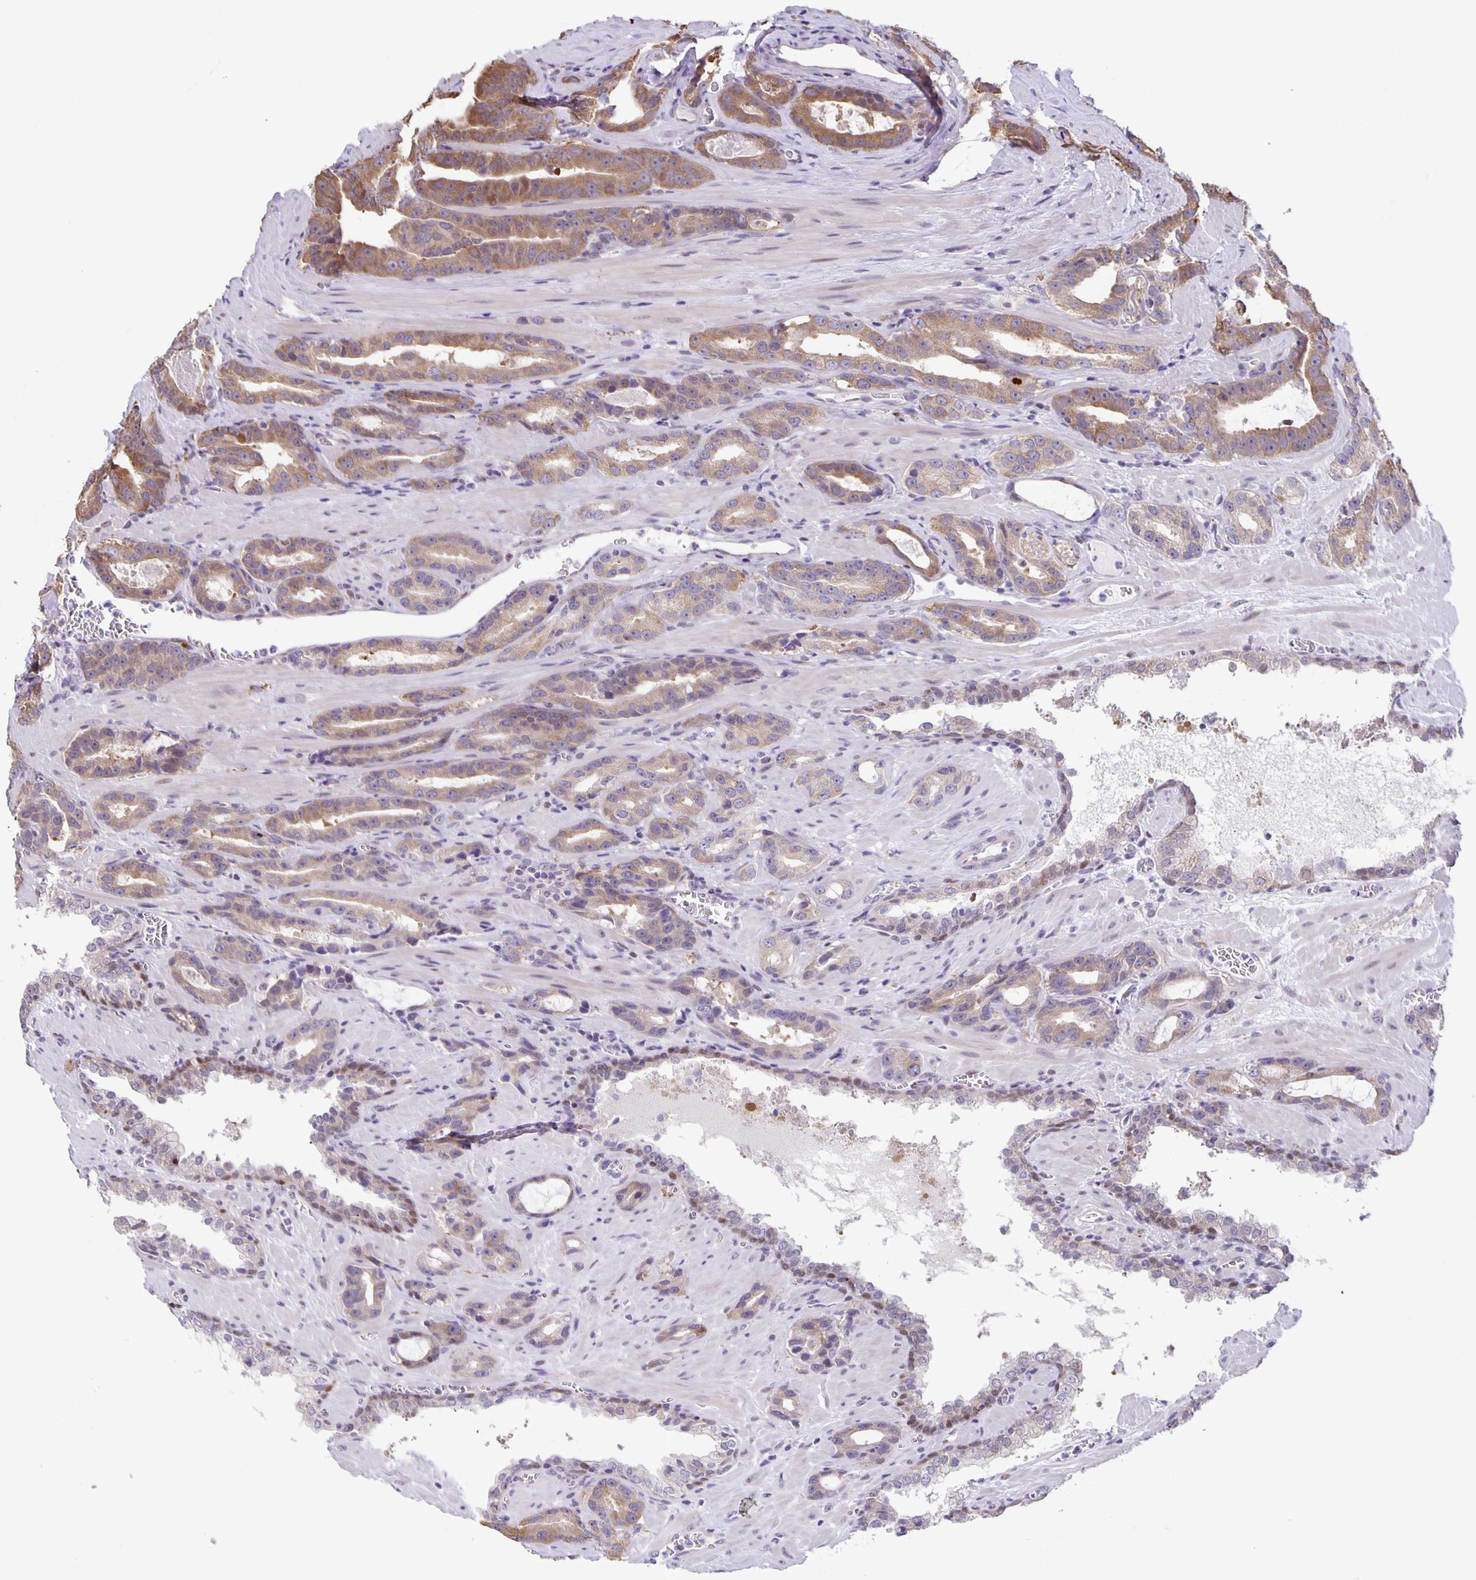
{"staining": {"intensity": "moderate", "quantity": "25%-75%", "location": "cytoplasmic/membranous"}, "tissue": "prostate cancer", "cell_type": "Tumor cells", "image_type": "cancer", "snomed": [{"axis": "morphology", "description": "Adenocarcinoma, High grade"}, {"axis": "topography", "description": "Prostate"}], "caption": "This is an image of immunohistochemistry (IHC) staining of prostate cancer, which shows moderate expression in the cytoplasmic/membranous of tumor cells.", "gene": "MAPK12", "patient": {"sex": "male", "age": 65}}